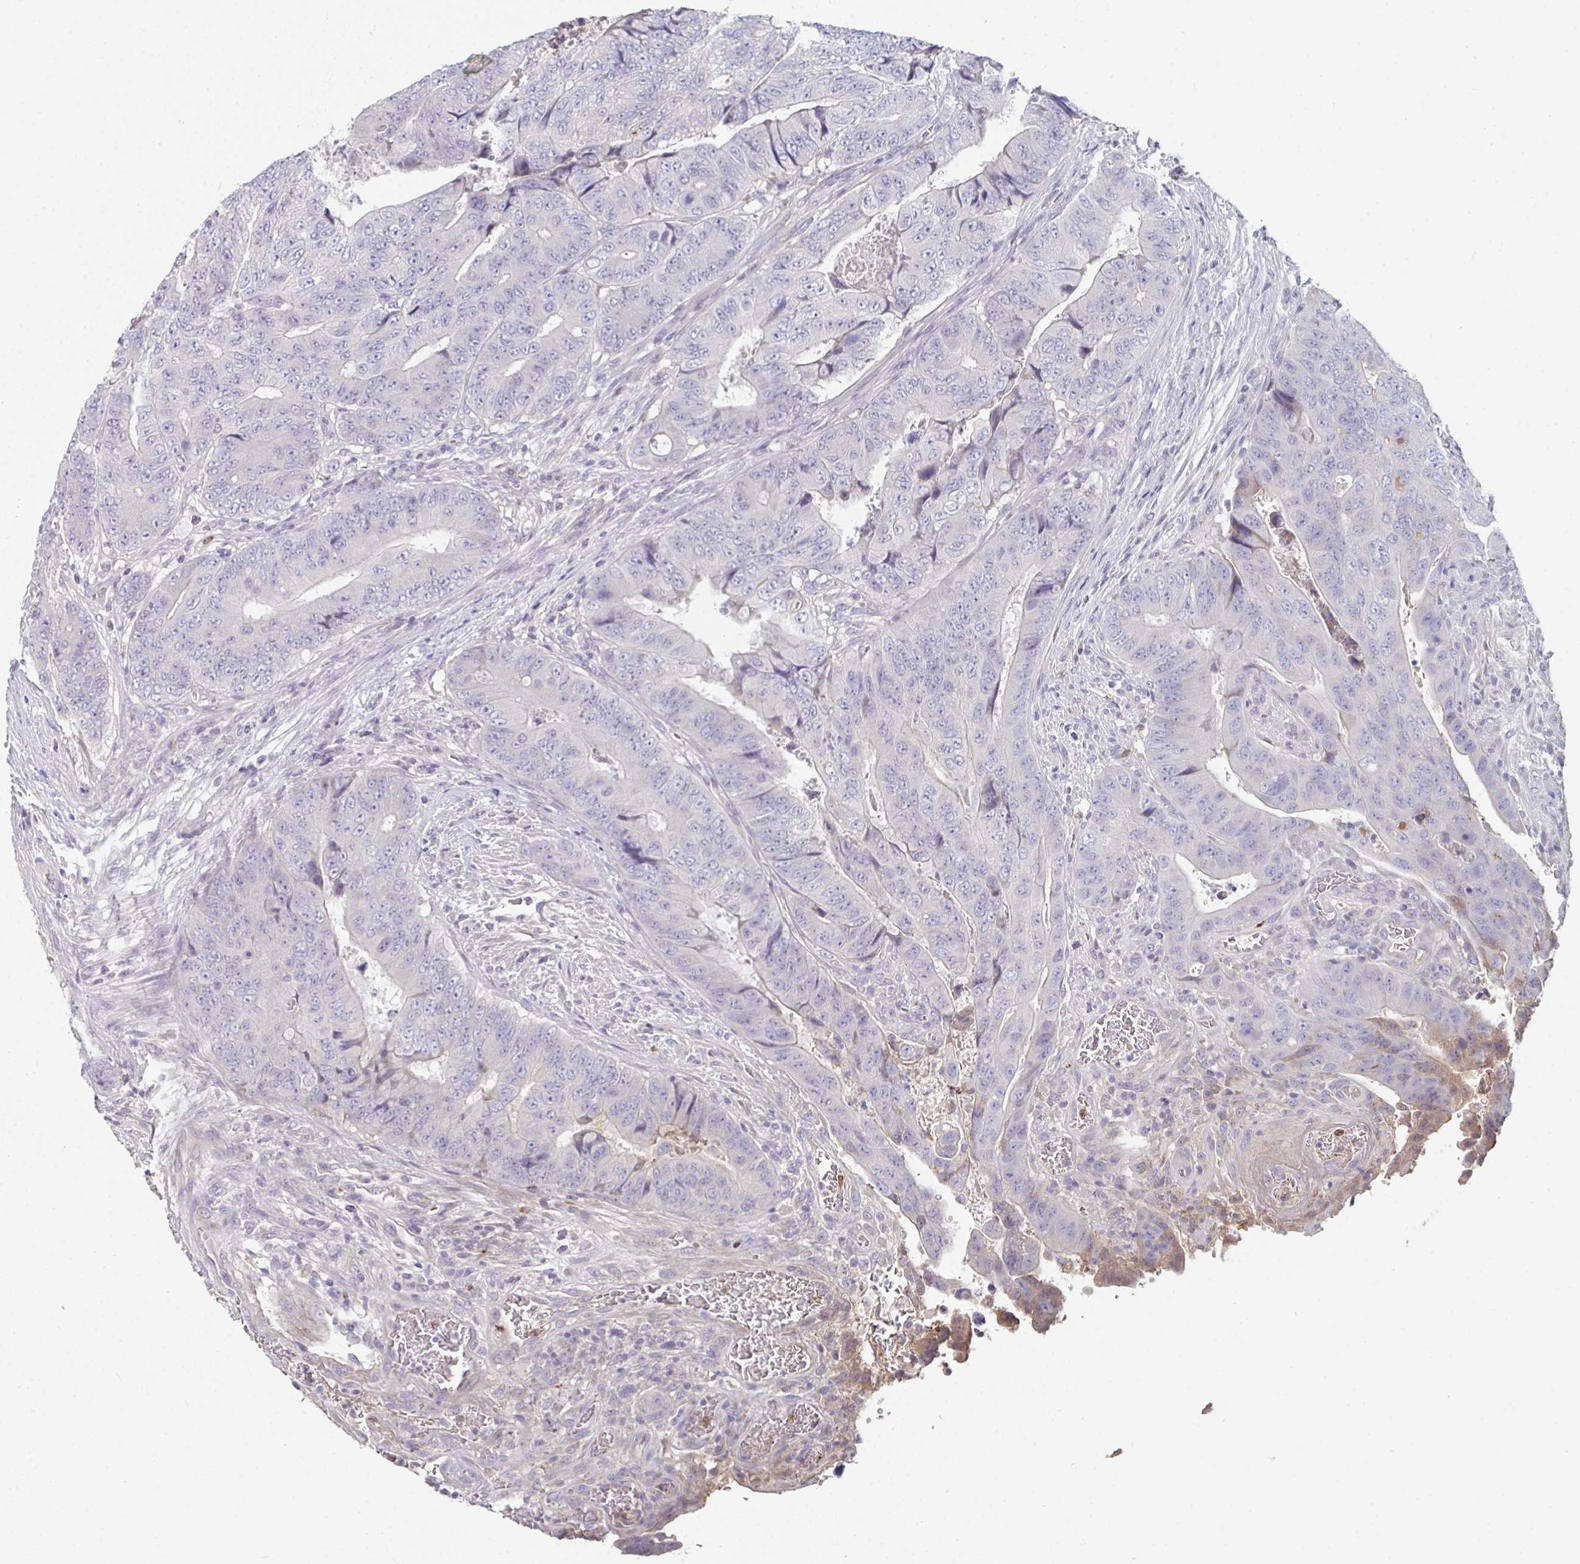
{"staining": {"intensity": "negative", "quantity": "none", "location": "none"}, "tissue": "colorectal cancer", "cell_type": "Tumor cells", "image_type": "cancer", "snomed": [{"axis": "morphology", "description": "Adenocarcinoma, NOS"}, {"axis": "topography", "description": "Colon"}], "caption": "Immunohistochemistry (IHC) photomicrograph of human colorectal cancer stained for a protein (brown), which displays no expression in tumor cells.", "gene": "HGFAC", "patient": {"sex": "female", "age": 48}}